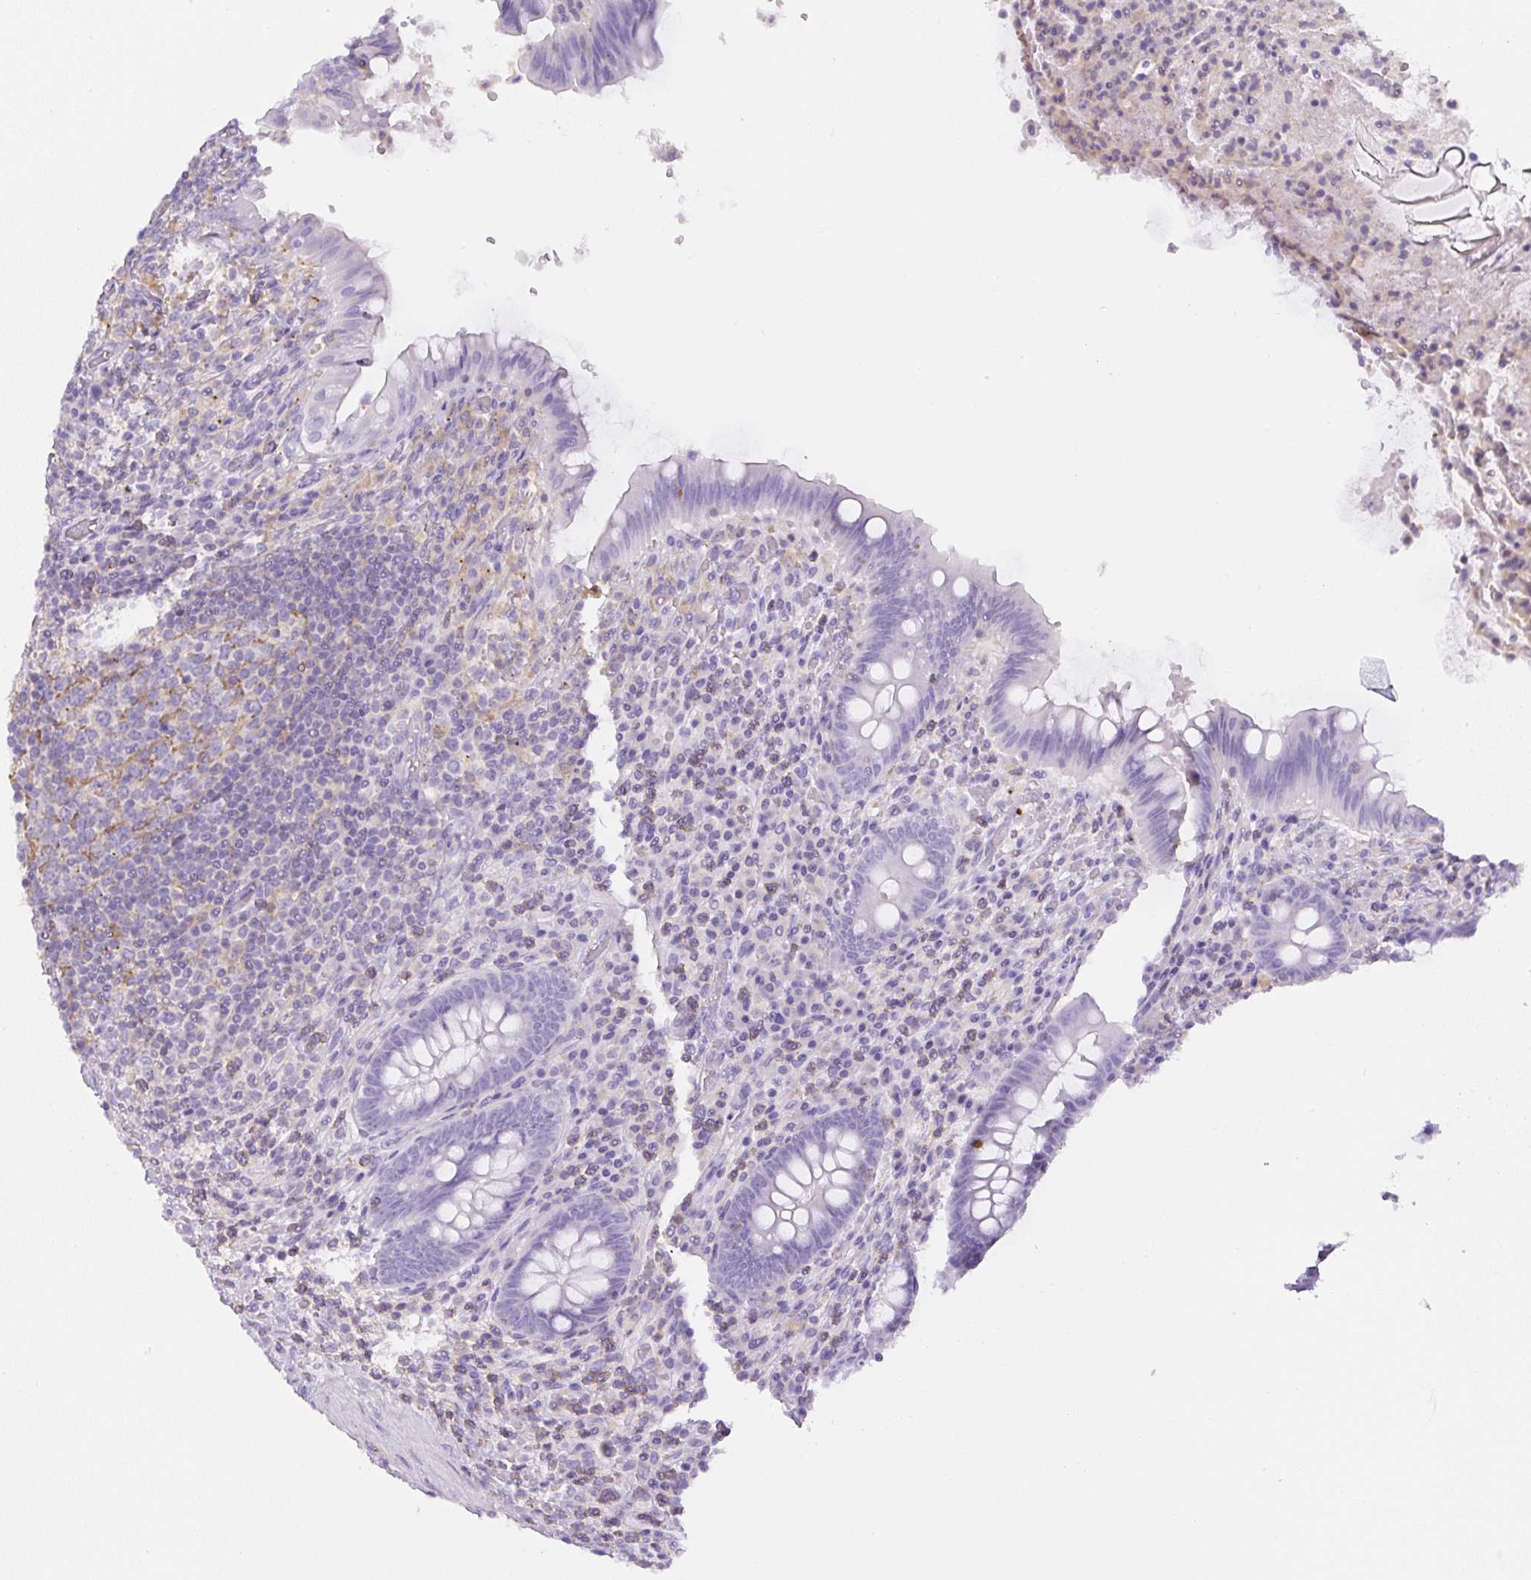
{"staining": {"intensity": "negative", "quantity": "none", "location": "none"}, "tissue": "appendix", "cell_type": "Glandular cells", "image_type": "normal", "snomed": [{"axis": "morphology", "description": "Normal tissue, NOS"}, {"axis": "topography", "description": "Appendix"}], "caption": "Immunohistochemistry micrograph of normal human appendix stained for a protein (brown), which displays no expression in glandular cells. (DAB immunohistochemistry (IHC), high magnification).", "gene": "PIP5KL1", "patient": {"sex": "female", "age": 43}}